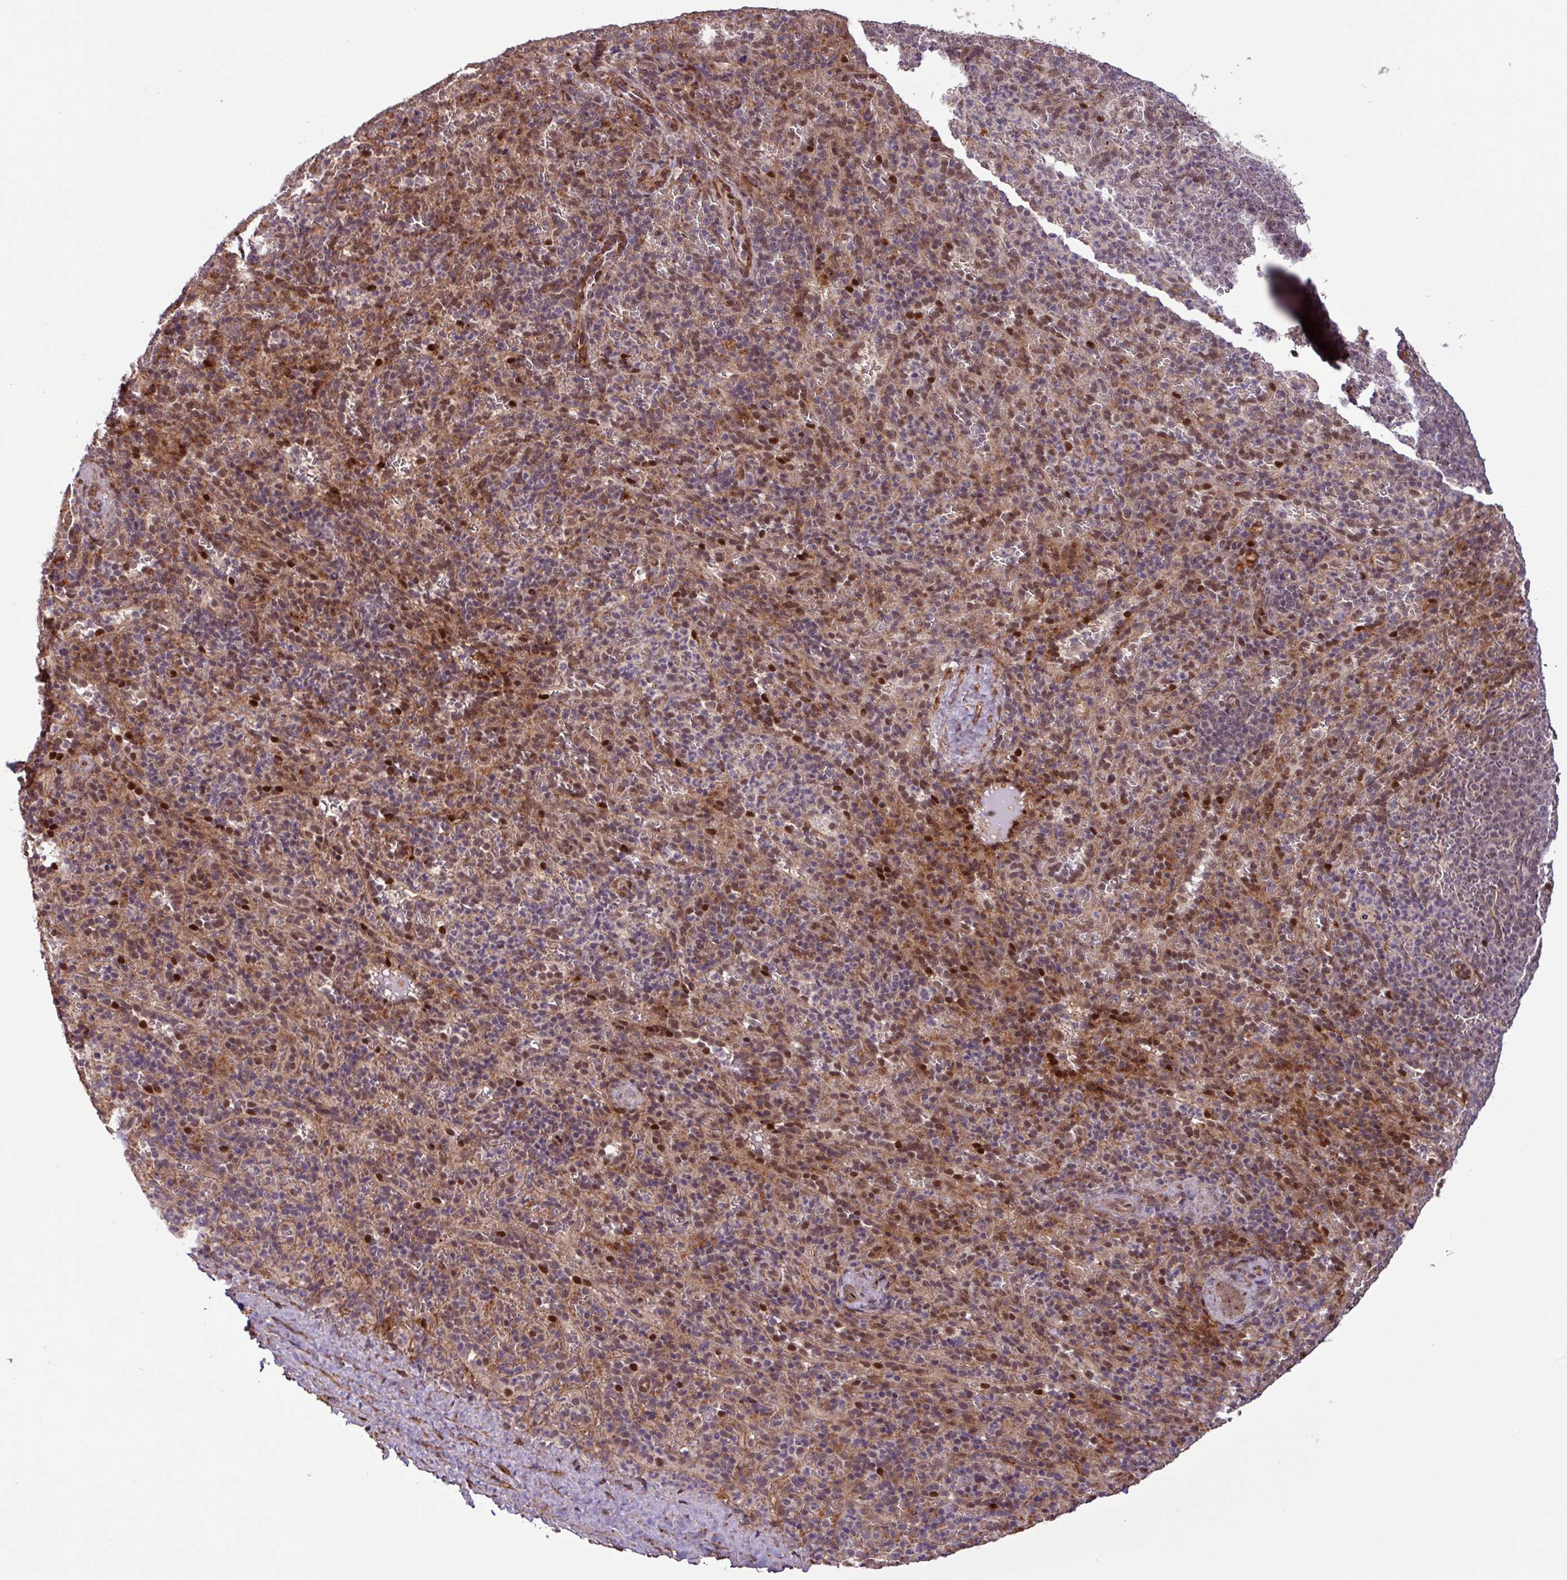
{"staining": {"intensity": "moderate", "quantity": "25%-75%", "location": "nuclear"}, "tissue": "spleen", "cell_type": "Cells in red pulp", "image_type": "normal", "snomed": [{"axis": "morphology", "description": "Normal tissue, NOS"}, {"axis": "topography", "description": "Spleen"}], "caption": "This image exhibits IHC staining of benign spleen, with medium moderate nuclear staining in about 25%-75% of cells in red pulp.", "gene": "SLC22A24", "patient": {"sex": "female", "age": 21}}